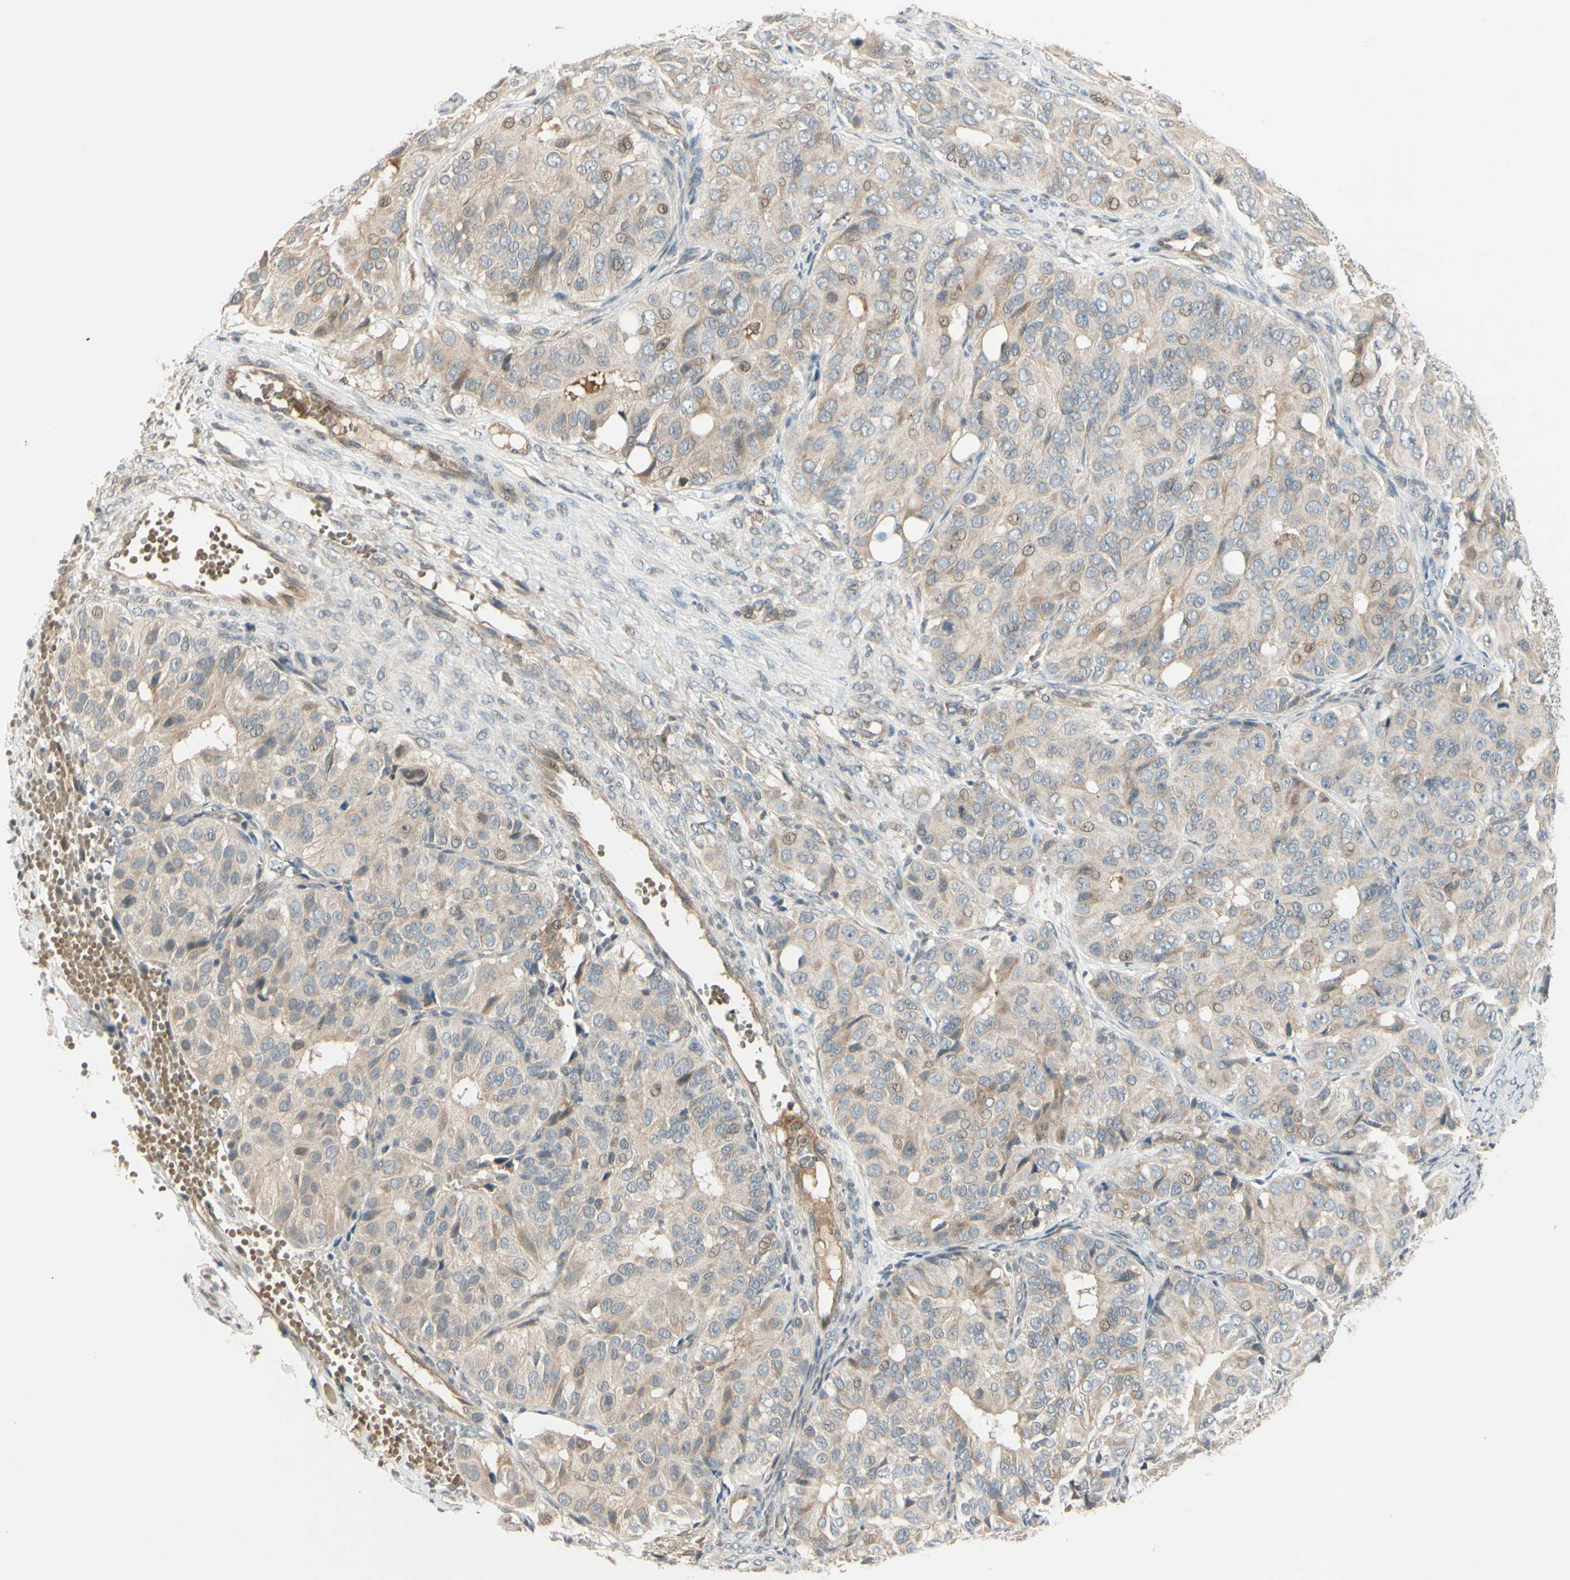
{"staining": {"intensity": "weak", "quantity": ">75%", "location": "cytoplasmic/membranous"}, "tissue": "ovarian cancer", "cell_type": "Tumor cells", "image_type": "cancer", "snomed": [{"axis": "morphology", "description": "Carcinoma, endometroid"}, {"axis": "topography", "description": "Ovary"}], "caption": "Tumor cells demonstrate low levels of weak cytoplasmic/membranous expression in approximately >75% of cells in endometroid carcinoma (ovarian).", "gene": "FGF10", "patient": {"sex": "female", "age": 51}}